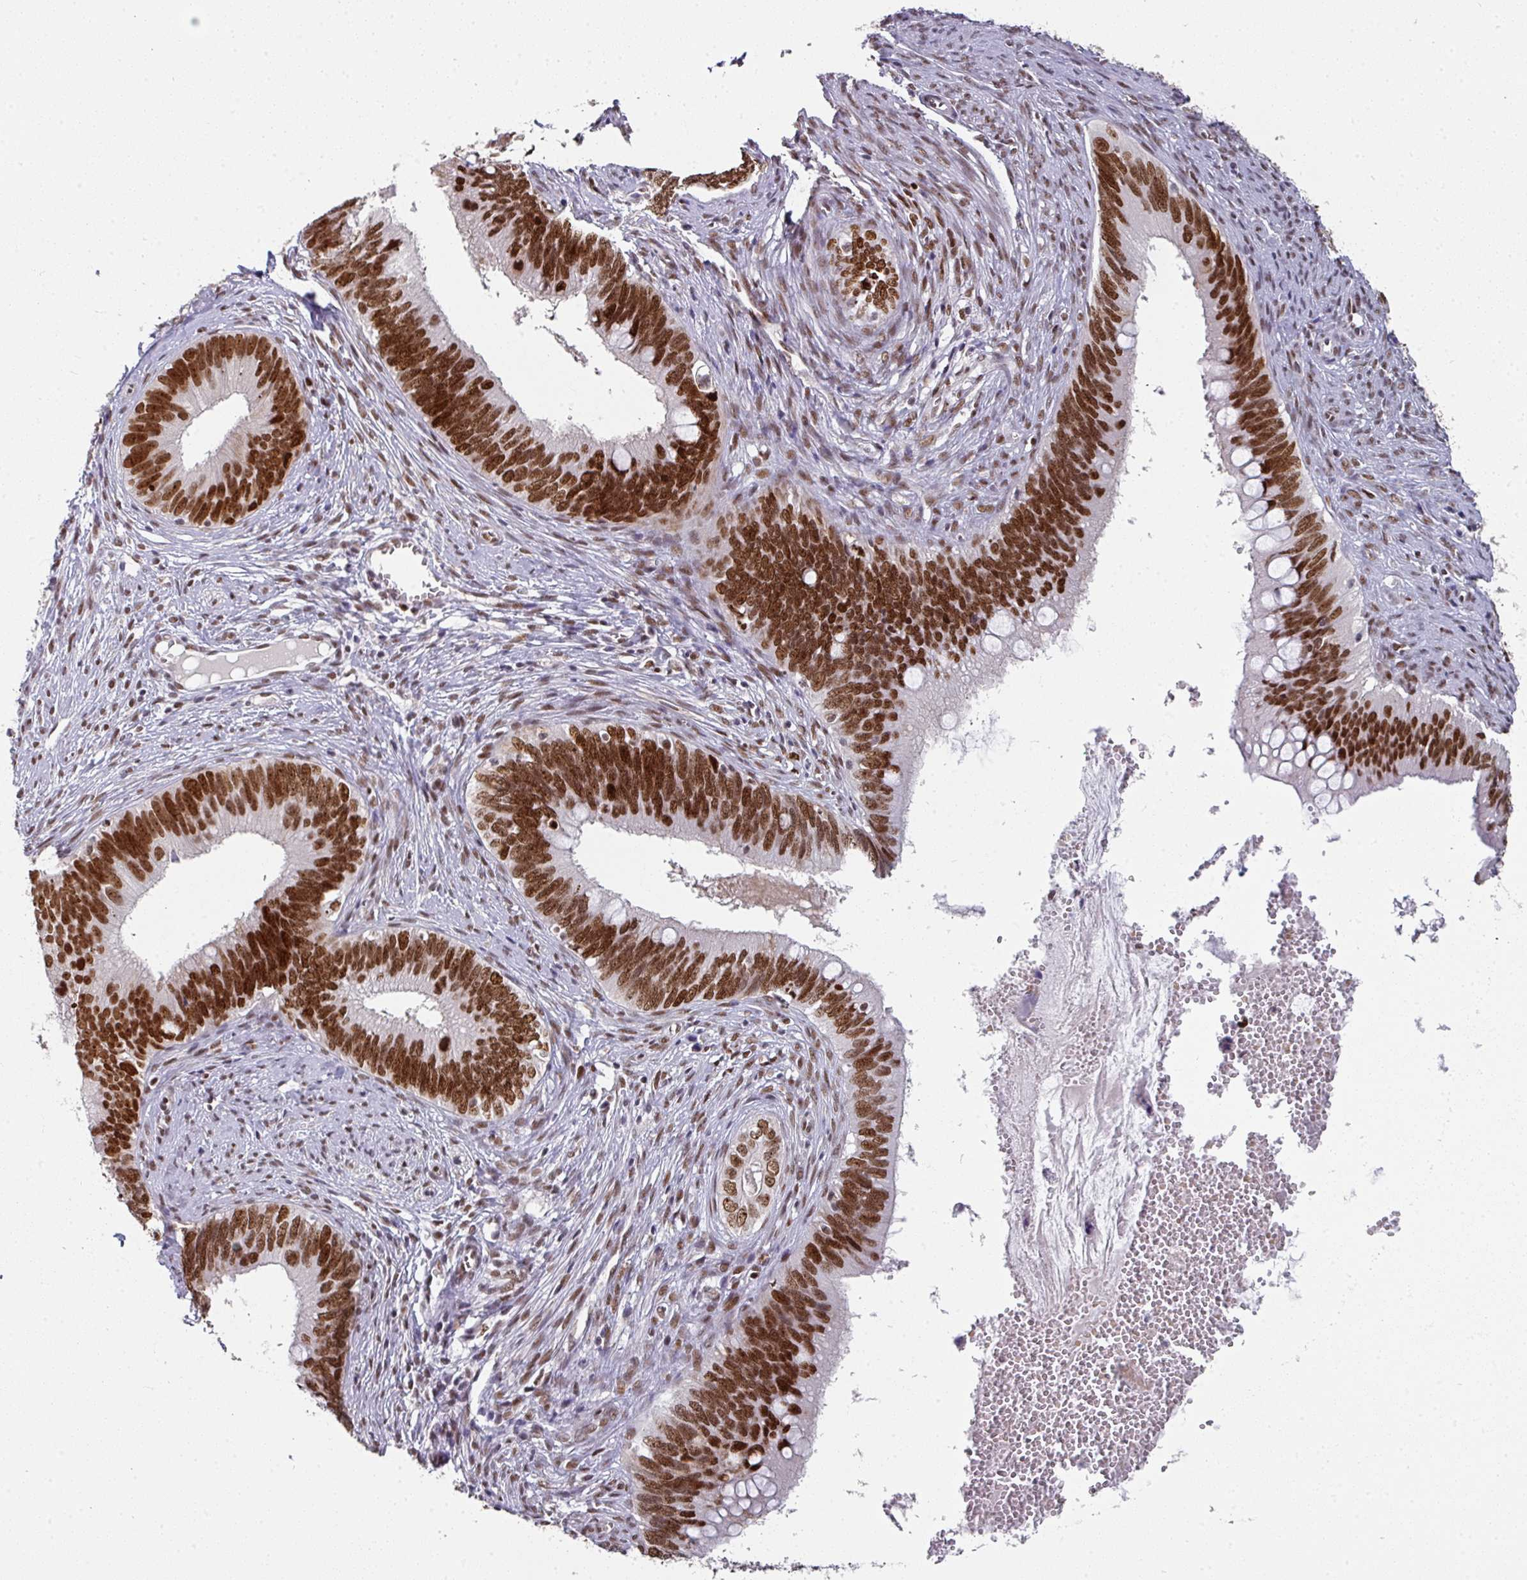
{"staining": {"intensity": "strong", "quantity": ">75%", "location": "nuclear"}, "tissue": "cervical cancer", "cell_type": "Tumor cells", "image_type": "cancer", "snomed": [{"axis": "morphology", "description": "Adenocarcinoma, NOS"}, {"axis": "topography", "description": "Cervix"}], "caption": "Tumor cells exhibit high levels of strong nuclear positivity in approximately >75% of cells in human cervical cancer.", "gene": "RAD50", "patient": {"sex": "female", "age": 42}}